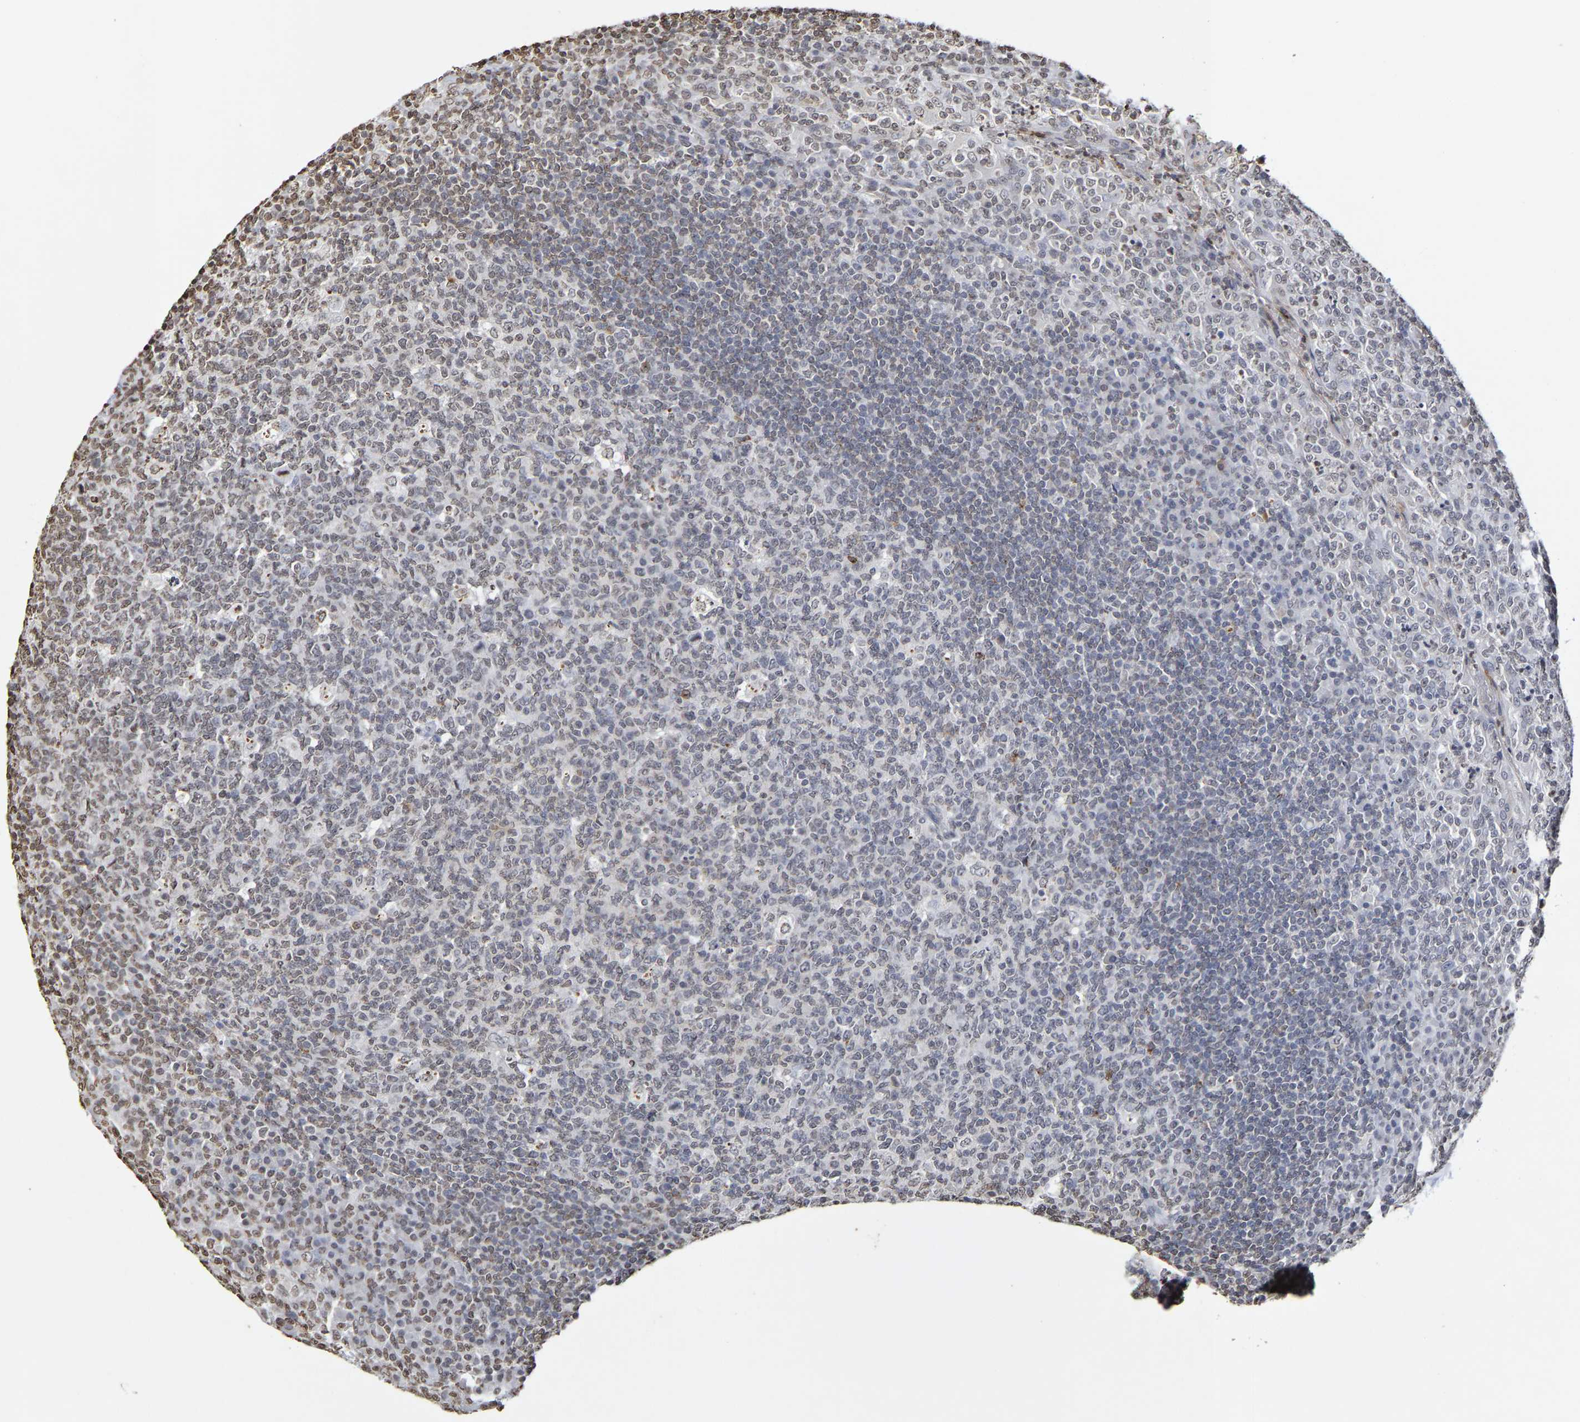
{"staining": {"intensity": "weak", "quantity": "<25%", "location": "nuclear"}, "tissue": "tonsil", "cell_type": "Germinal center cells", "image_type": "normal", "snomed": [{"axis": "morphology", "description": "Normal tissue, NOS"}, {"axis": "topography", "description": "Tonsil"}], "caption": "Human tonsil stained for a protein using IHC reveals no positivity in germinal center cells.", "gene": "ATF4", "patient": {"sex": "male", "age": 17}}